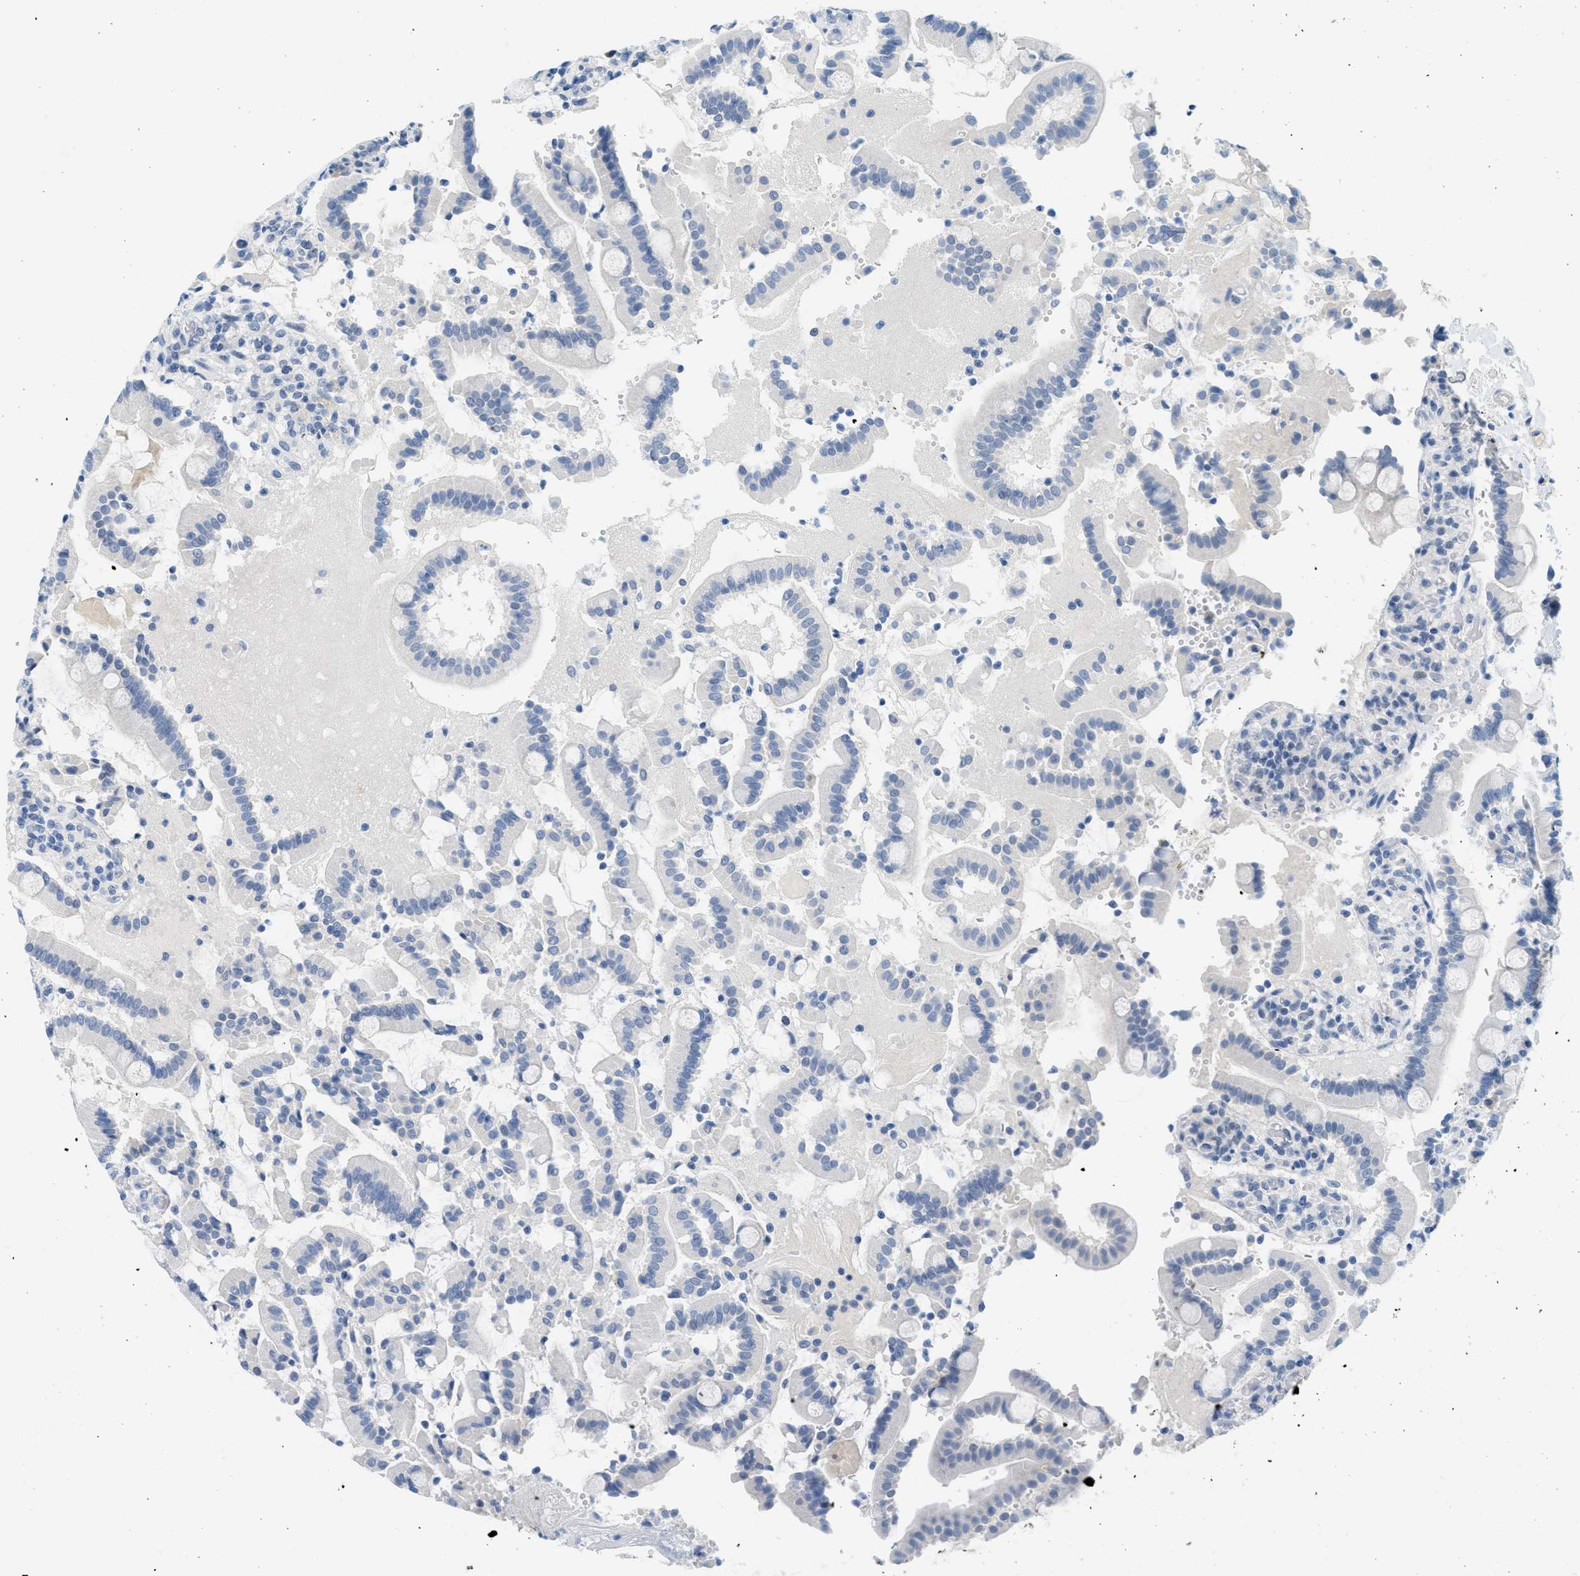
{"staining": {"intensity": "negative", "quantity": "none", "location": "none"}, "tissue": "duodenum", "cell_type": "Glandular cells", "image_type": "normal", "snomed": [{"axis": "morphology", "description": "Normal tissue, NOS"}, {"axis": "topography", "description": "Small intestine, NOS"}], "caption": "Glandular cells are negative for brown protein staining in unremarkable duodenum. The staining was performed using DAB (3,3'-diaminobenzidine) to visualize the protein expression in brown, while the nuclei were stained in blue with hematoxylin (Magnification: 20x).", "gene": "HSF2", "patient": {"sex": "female", "age": 71}}